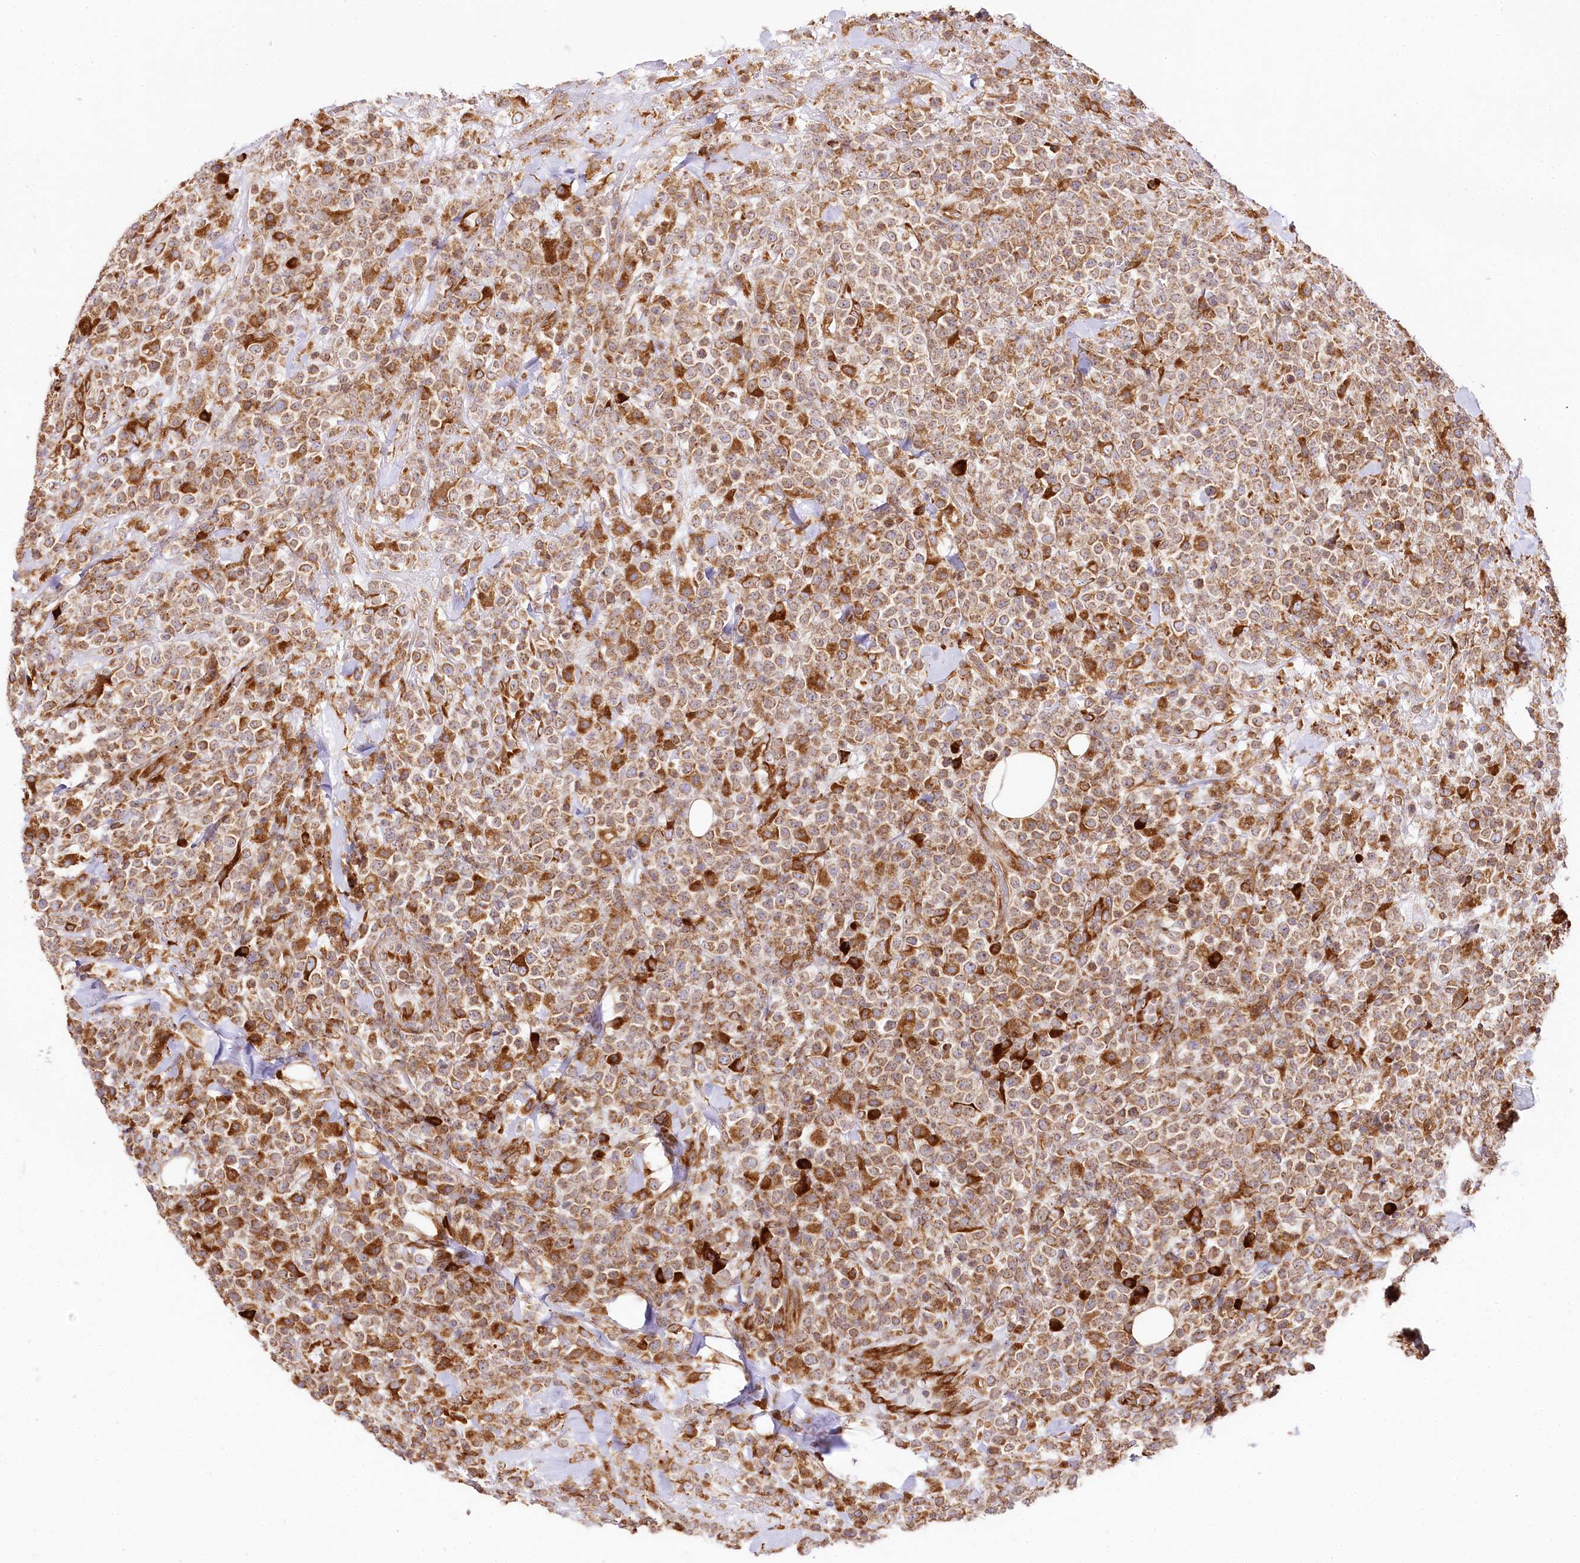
{"staining": {"intensity": "moderate", "quantity": ">75%", "location": "cytoplasmic/membranous"}, "tissue": "lymphoma", "cell_type": "Tumor cells", "image_type": "cancer", "snomed": [{"axis": "morphology", "description": "Malignant lymphoma, non-Hodgkin's type, High grade"}, {"axis": "topography", "description": "Colon"}], "caption": "IHC histopathology image of neoplastic tissue: human lymphoma stained using immunohistochemistry (IHC) displays medium levels of moderate protein expression localized specifically in the cytoplasmic/membranous of tumor cells, appearing as a cytoplasmic/membranous brown color.", "gene": "CNPY2", "patient": {"sex": "female", "age": 53}}